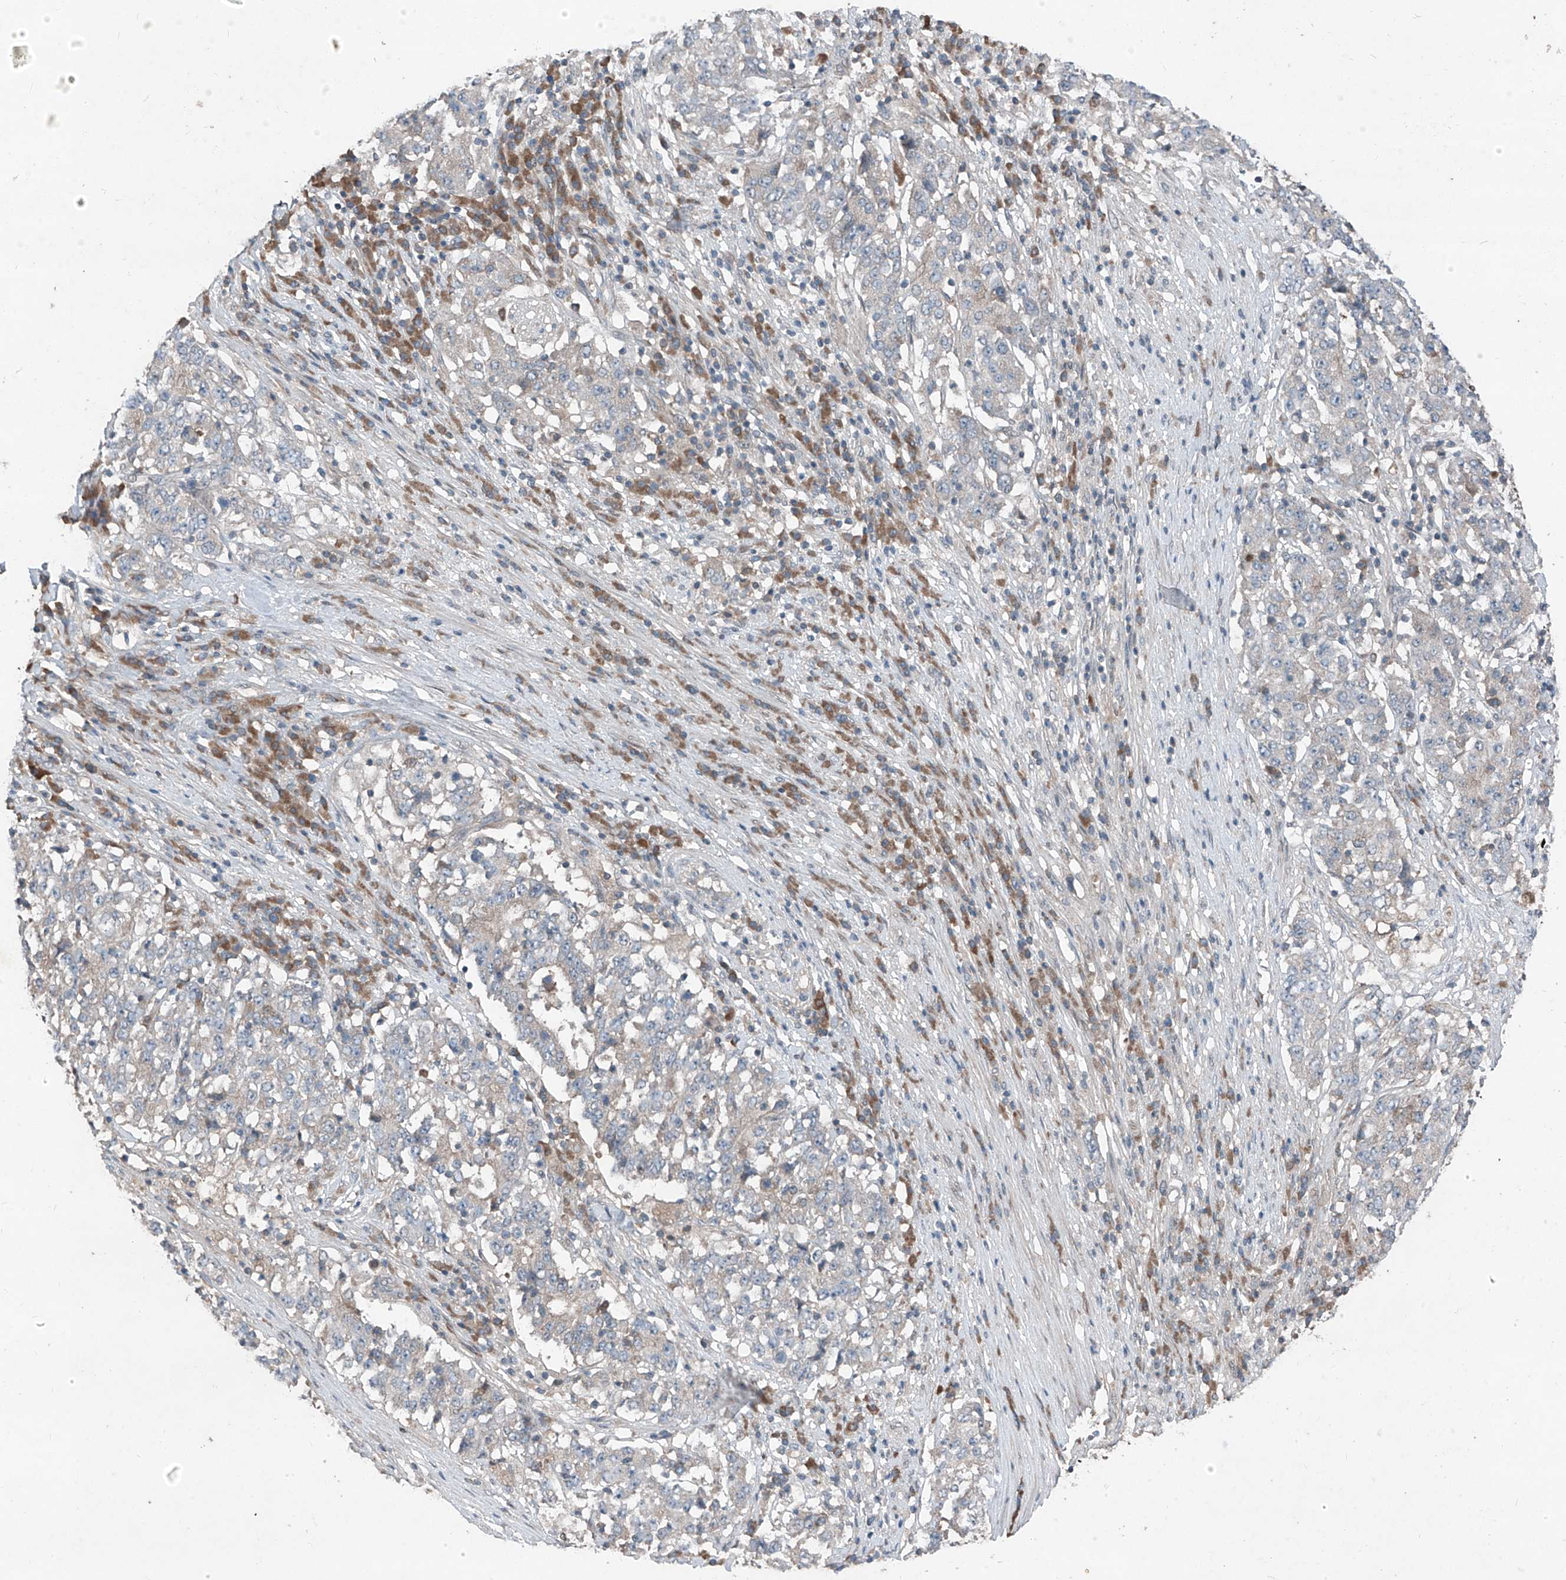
{"staining": {"intensity": "negative", "quantity": "none", "location": "none"}, "tissue": "stomach cancer", "cell_type": "Tumor cells", "image_type": "cancer", "snomed": [{"axis": "morphology", "description": "Adenocarcinoma, NOS"}, {"axis": "topography", "description": "Stomach"}], "caption": "The immunohistochemistry (IHC) histopathology image has no significant staining in tumor cells of stomach cancer tissue. (DAB (3,3'-diaminobenzidine) immunohistochemistry visualized using brightfield microscopy, high magnification).", "gene": "FOXRED2", "patient": {"sex": "male", "age": 59}}